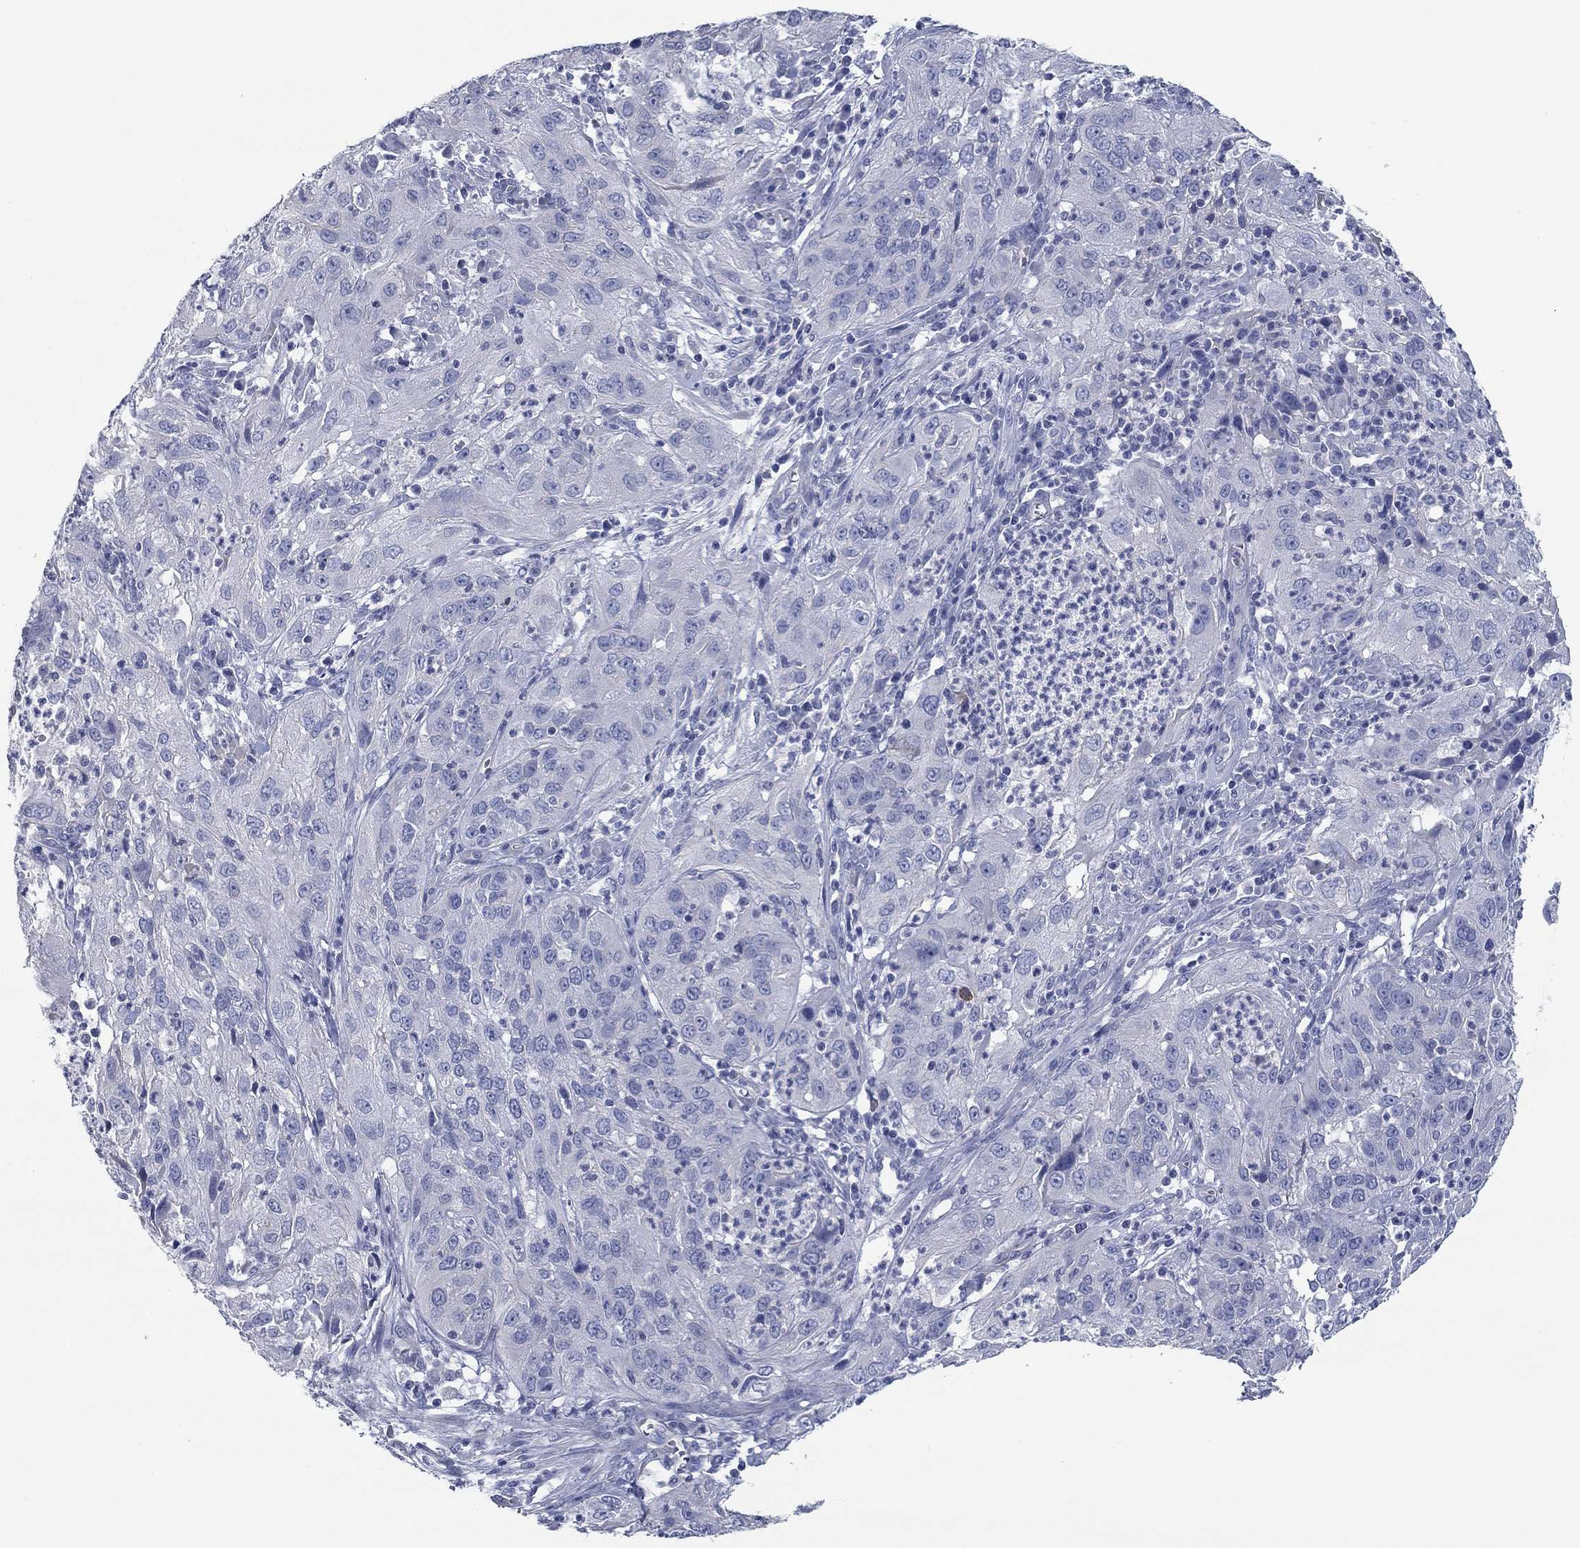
{"staining": {"intensity": "negative", "quantity": "none", "location": "none"}, "tissue": "cervical cancer", "cell_type": "Tumor cells", "image_type": "cancer", "snomed": [{"axis": "morphology", "description": "Squamous cell carcinoma, NOS"}, {"axis": "topography", "description": "Cervix"}], "caption": "Immunohistochemical staining of cervical cancer displays no significant staining in tumor cells.", "gene": "APOC3", "patient": {"sex": "female", "age": 32}}